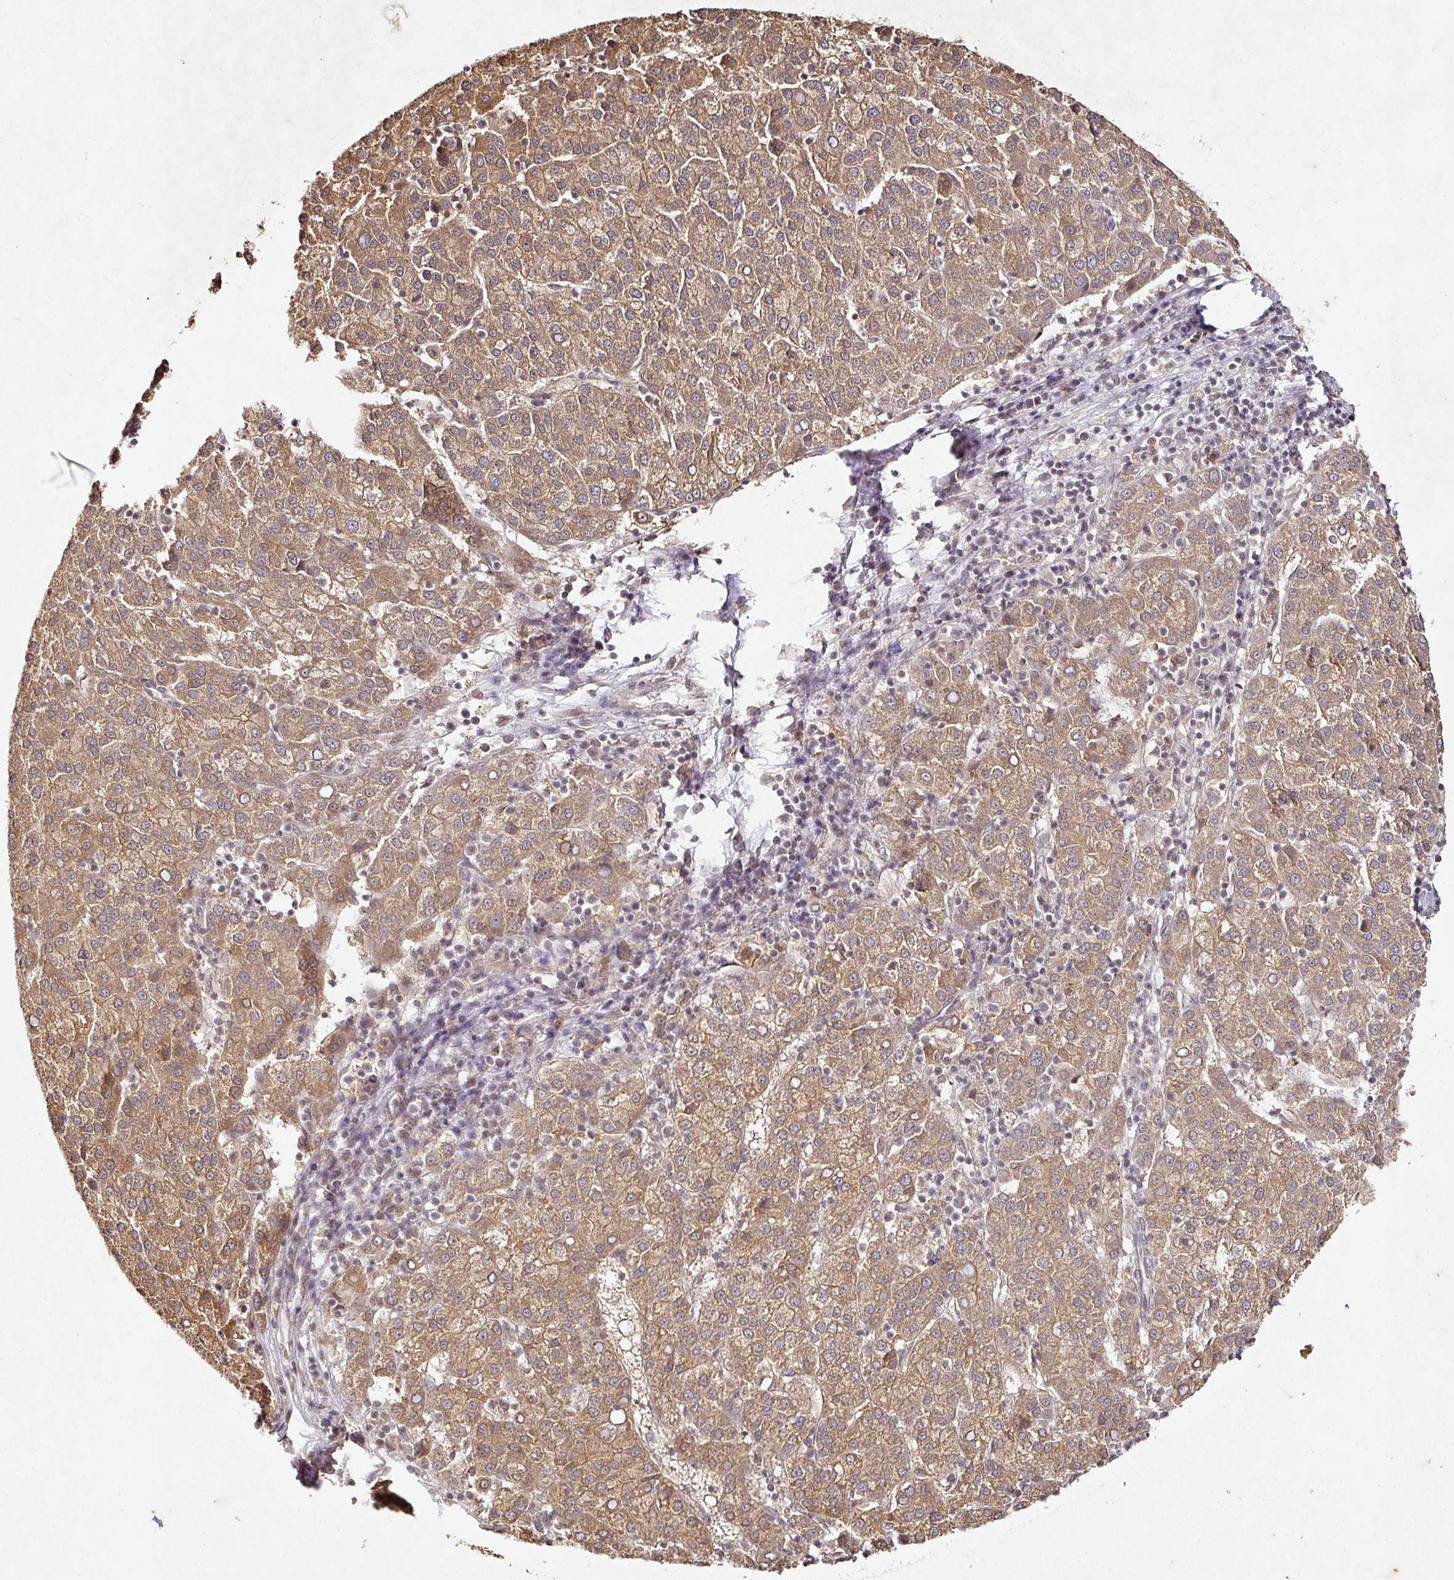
{"staining": {"intensity": "moderate", "quantity": ">75%", "location": "cytoplasmic/membranous"}, "tissue": "liver cancer", "cell_type": "Tumor cells", "image_type": "cancer", "snomed": [{"axis": "morphology", "description": "Carcinoma, Hepatocellular, NOS"}, {"axis": "topography", "description": "Liver"}], "caption": "Protein analysis of liver cancer (hepatocellular carcinoma) tissue demonstrates moderate cytoplasmic/membranous positivity in about >75% of tumor cells.", "gene": "CAPN5", "patient": {"sex": "female", "age": 58}}